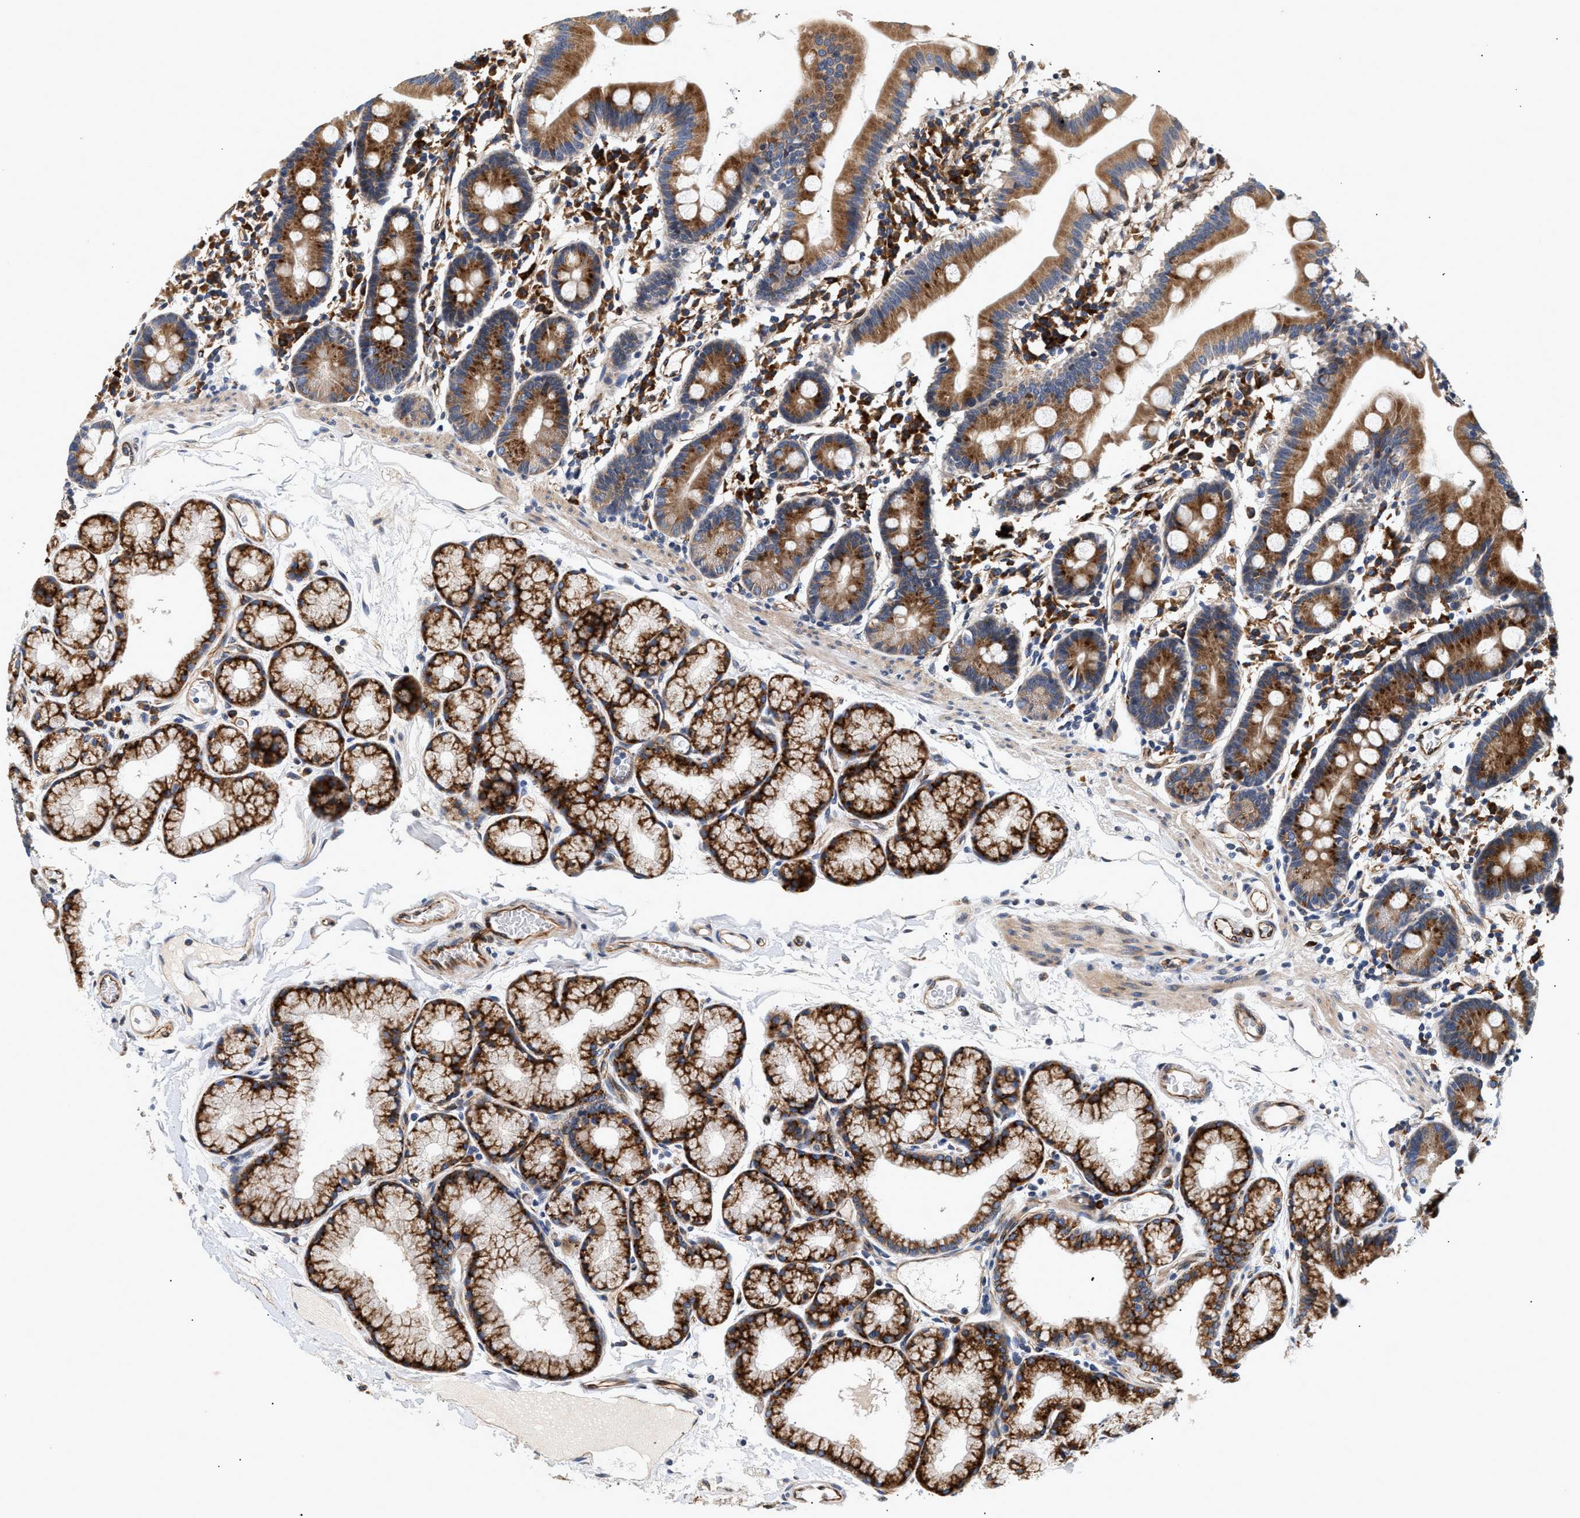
{"staining": {"intensity": "moderate", "quantity": ">75%", "location": "cytoplasmic/membranous"}, "tissue": "duodenum", "cell_type": "Glandular cells", "image_type": "normal", "snomed": [{"axis": "morphology", "description": "Normal tissue, NOS"}, {"axis": "topography", "description": "Duodenum"}], "caption": "Glandular cells show medium levels of moderate cytoplasmic/membranous expression in approximately >75% of cells in benign duodenum. (DAB = brown stain, brightfield microscopy at high magnification).", "gene": "IFT74", "patient": {"sex": "male", "age": 50}}